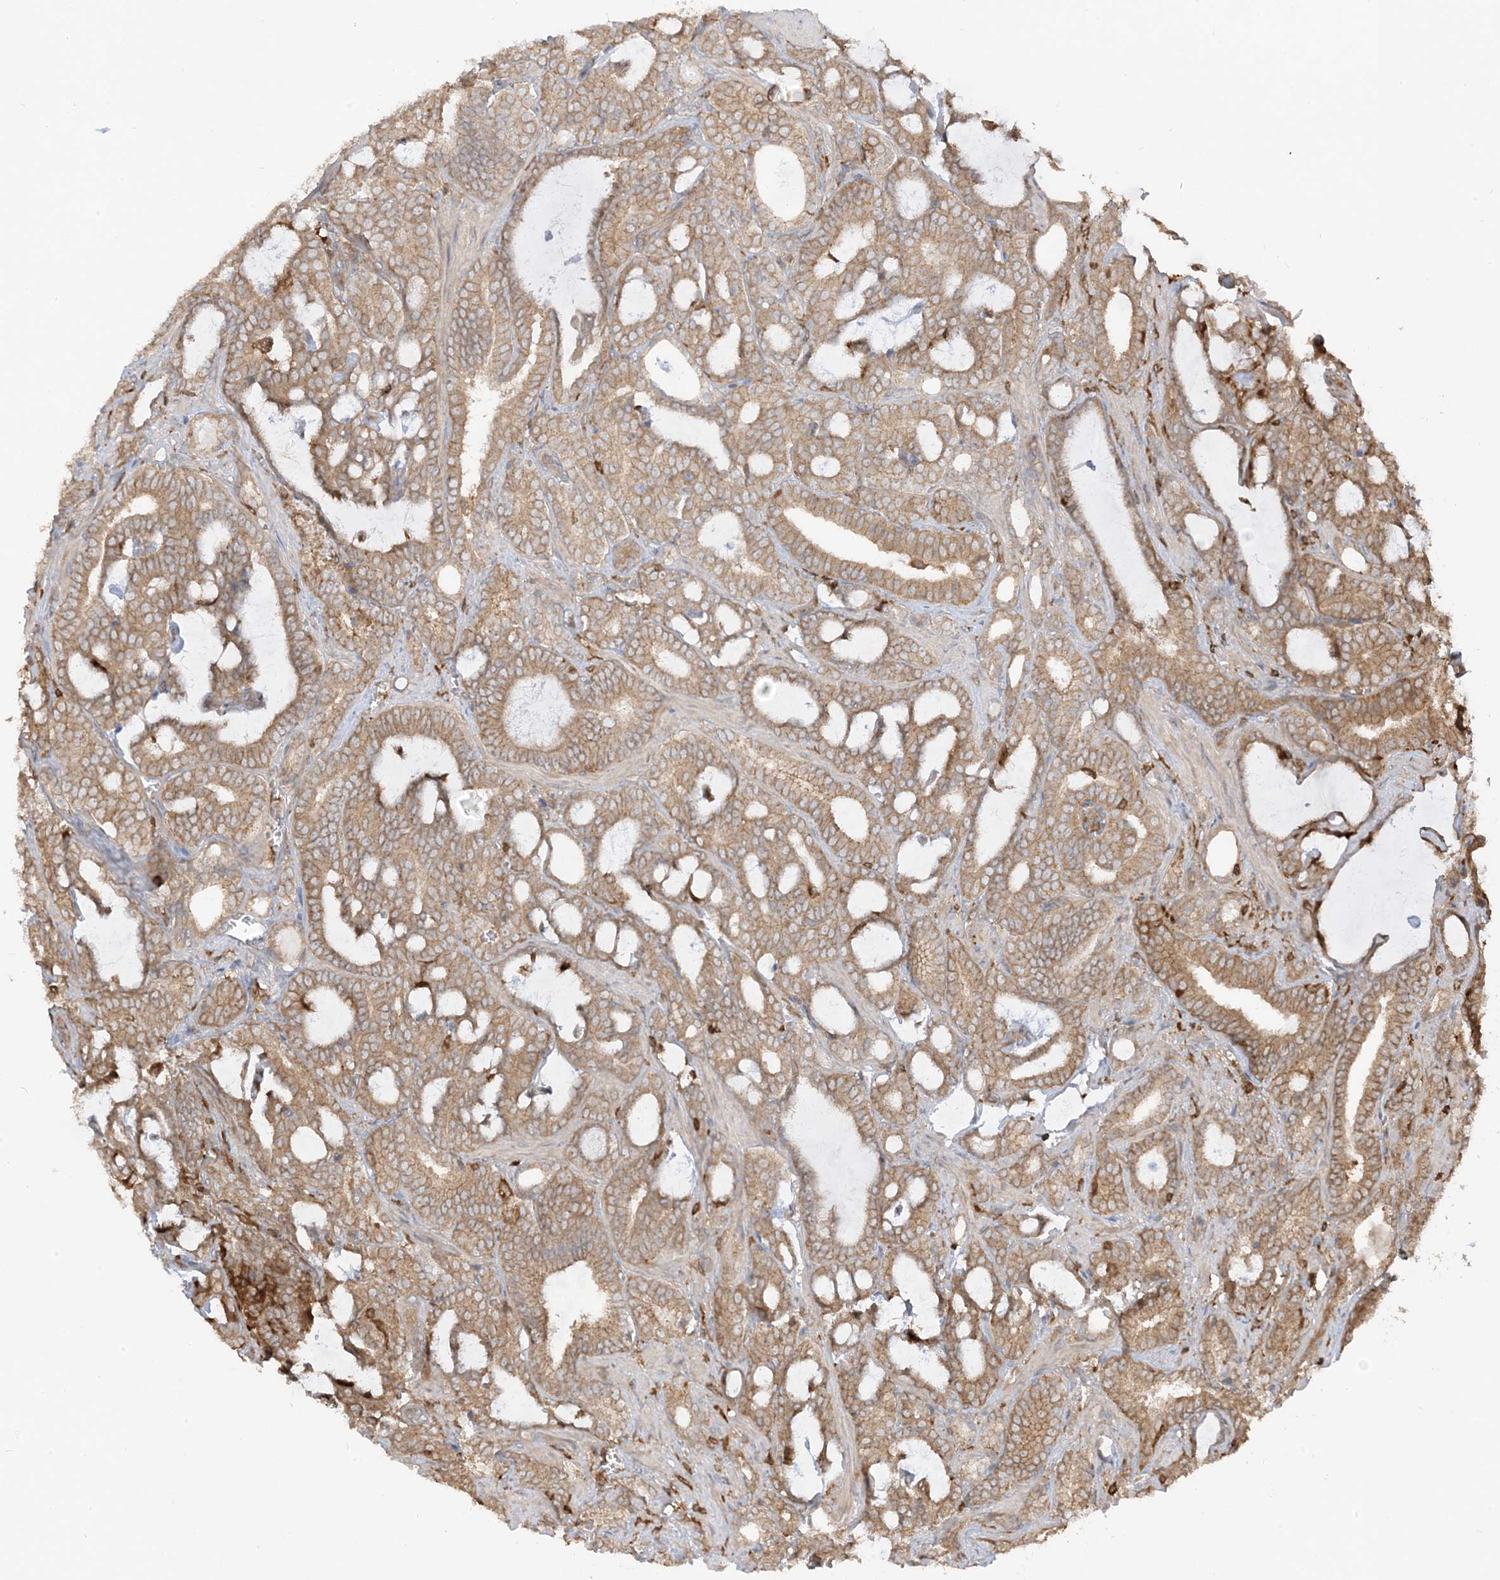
{"staining": {"intensity": "moderate", "quantity": ">75%", "location": "cytoplasmic/membranous"}, "tissue": "prostate cancer", "cell_type": "Tumor cells", "image_type": "cancer", "snomed": [{"axis": "morphology", "description": "Adenocarcinoma, High grade"}, {"axis": "topography", "description": "Prostate and seminal vesicle, NOS"}], "caption": "High-grade adenocarcinoma (prostate) stained with immunohistochemistry shows moderate cytoplasmic/membranous staining in about >75% of tumor cells. (IHC, brightfield microscopy, high magnification).", "gene": "CAPZB", "patient": {"sex": "male", "age": 67}}